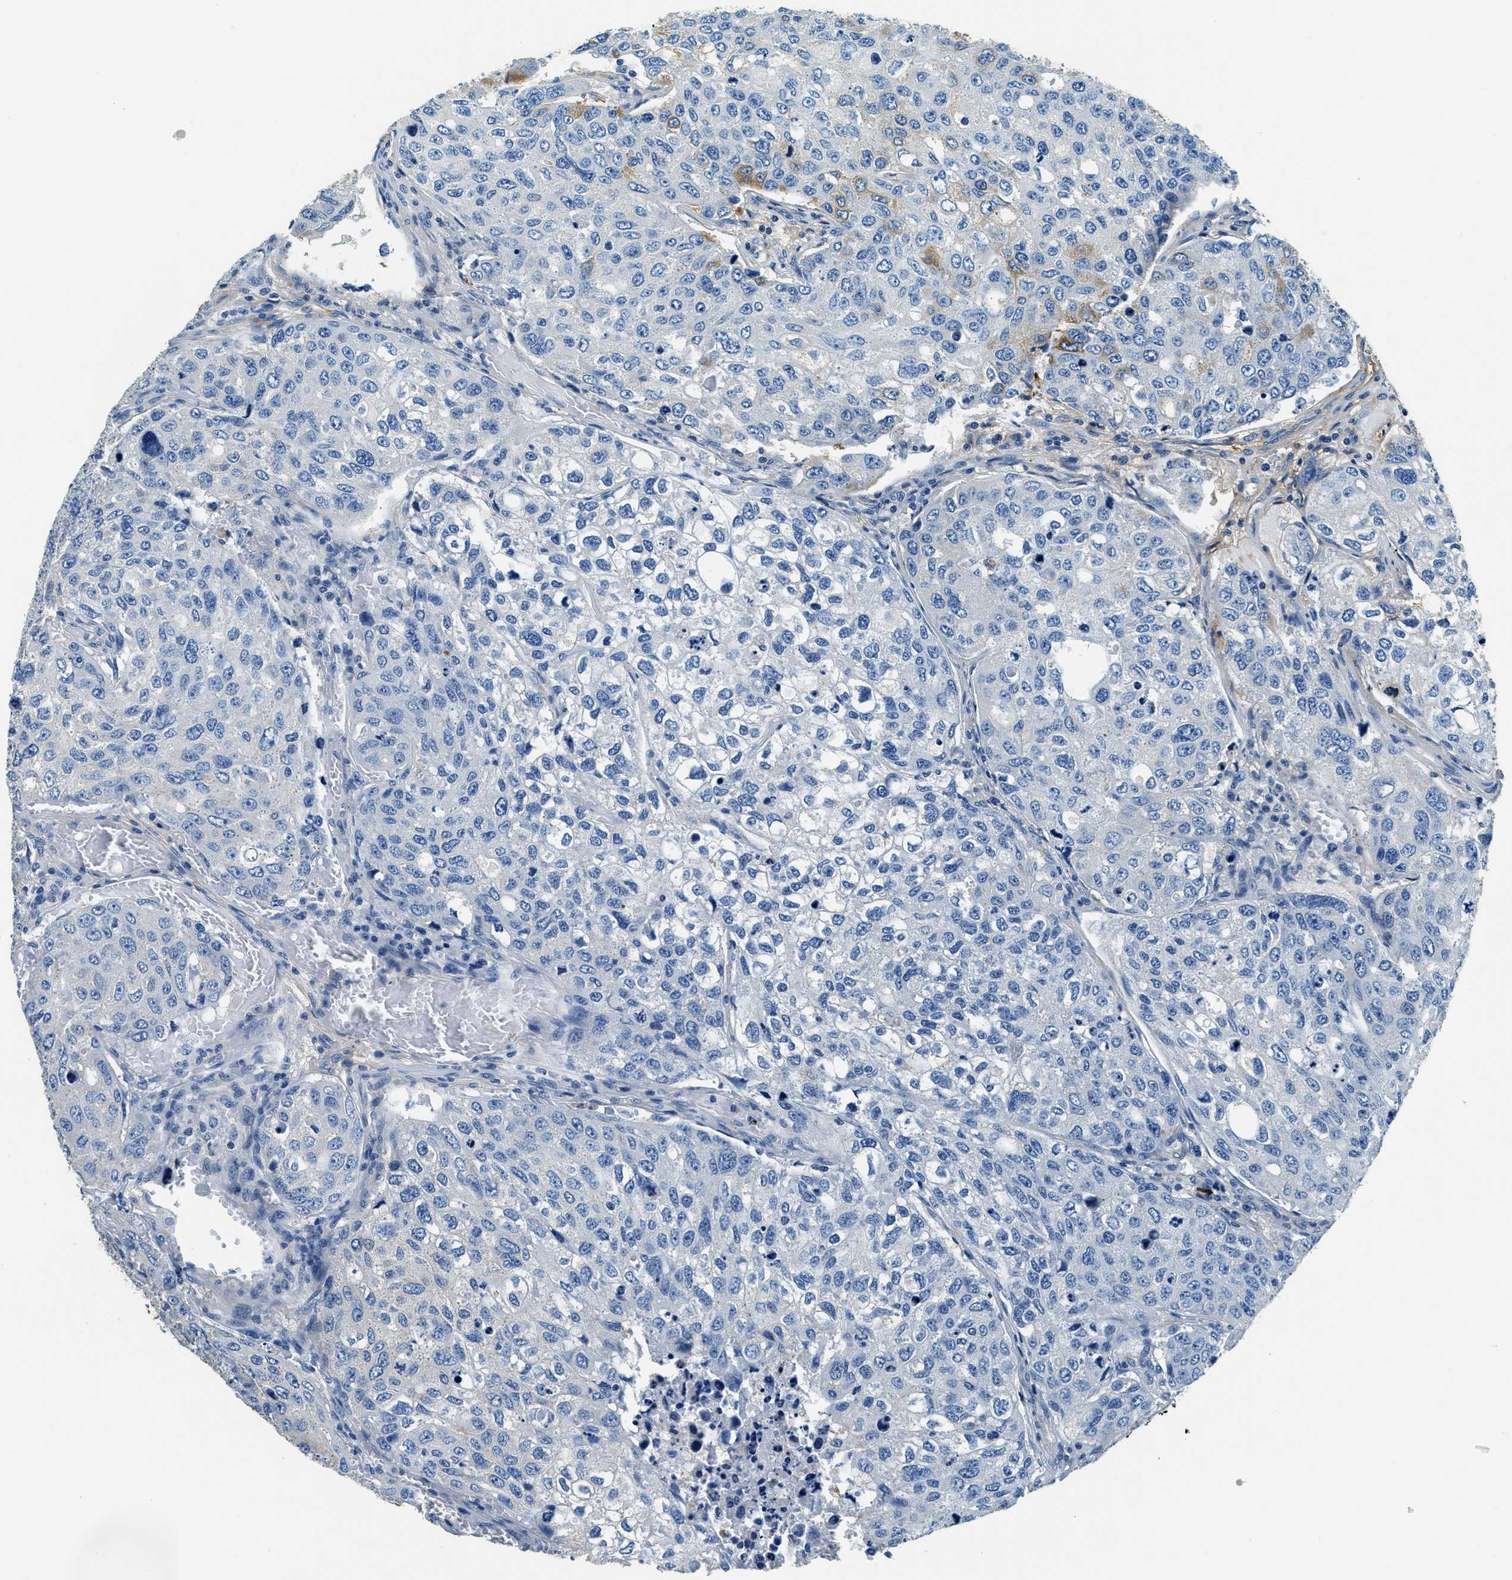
{"staining": {"intensity": "weak", "quantity": "<25%", "location": "cytoplasmic/membranous"}, "tissue": "urothelial cancer", "cell_type": "Tumor cells", "image_type": "cancer", "snomed": [{"axis": "morphology", "description": "Urothelial carcinoma, High grade"}, {"axis": "topography", "description": "Lymph node"}, {"axis": "topography", "description": "Urinary bladder"}], "caption": "Urothelial carcinoma (high-grade) was stained to show a protein in brown. There is no significant positivity in tumor cells. The staining was performed using DAB (3,3'-diaminobenzidine) to visualize the protein expression in brown, while the nuclei were stained in blue with hematoxylin (Magnification: 20x).", "gene": "TMEM186", "patient": {"sex": "male", "age": 51}}